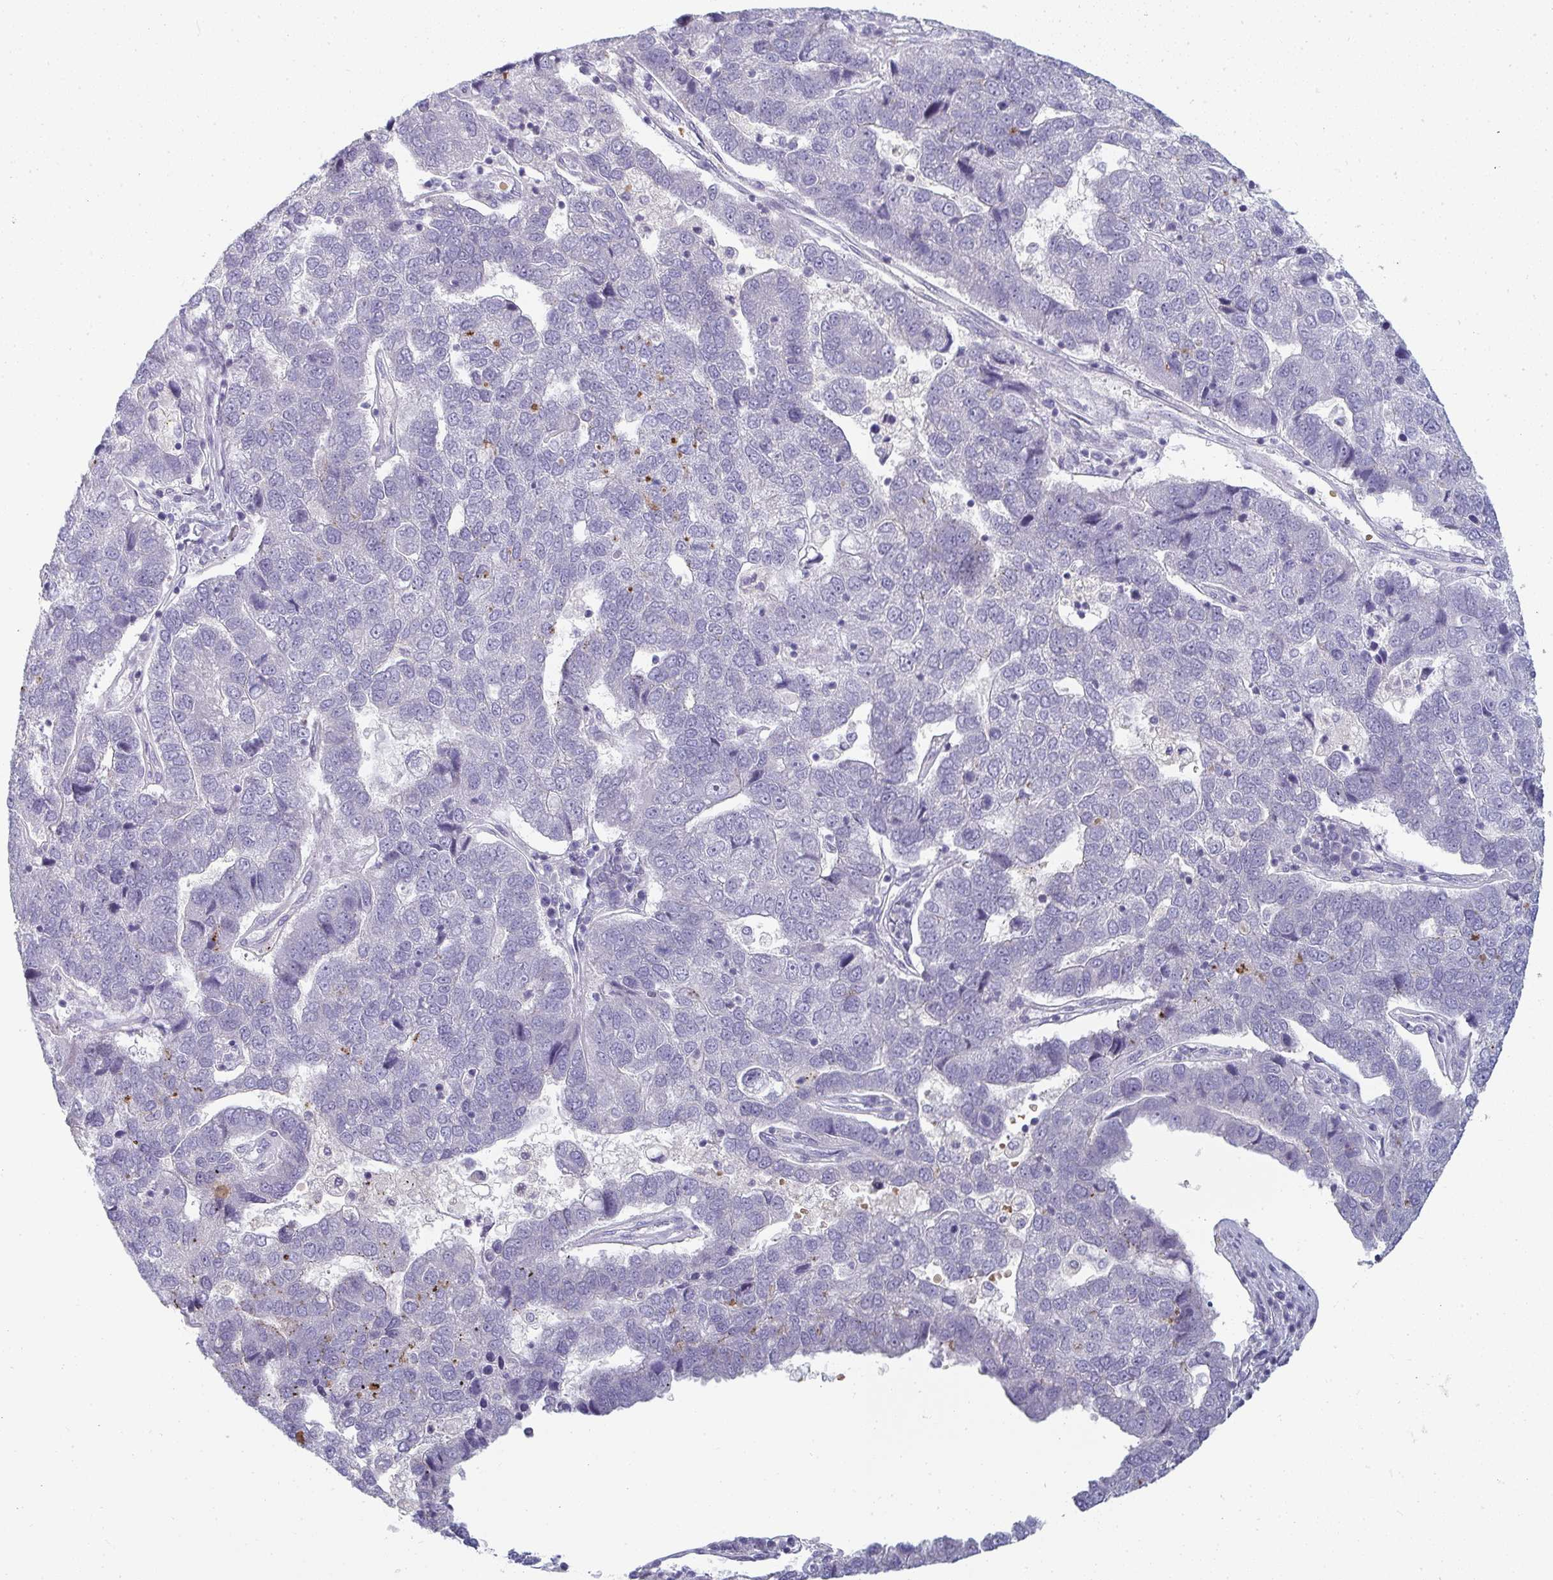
{"staining": {"intensity": "negative", "quantity": "none", "location": "none"}, "tissue": "pancreatic cancer", "cell_type": "Tumor cells", "image_type": "cancer", "snomed": [{"axis": "morphology", "description": "Adenocarcinoma, NOS"}, {"axis": "topography", "description": "Pancreas"}], "caption": "An immunohistochemistry photomicrograph of pancreatic adenocarcinoma is shown. There is no staining in tumor cells of pancreatic adenocarcinoma.", "gene": "SHB", "patient": {"sex": "female", "age": 61}}